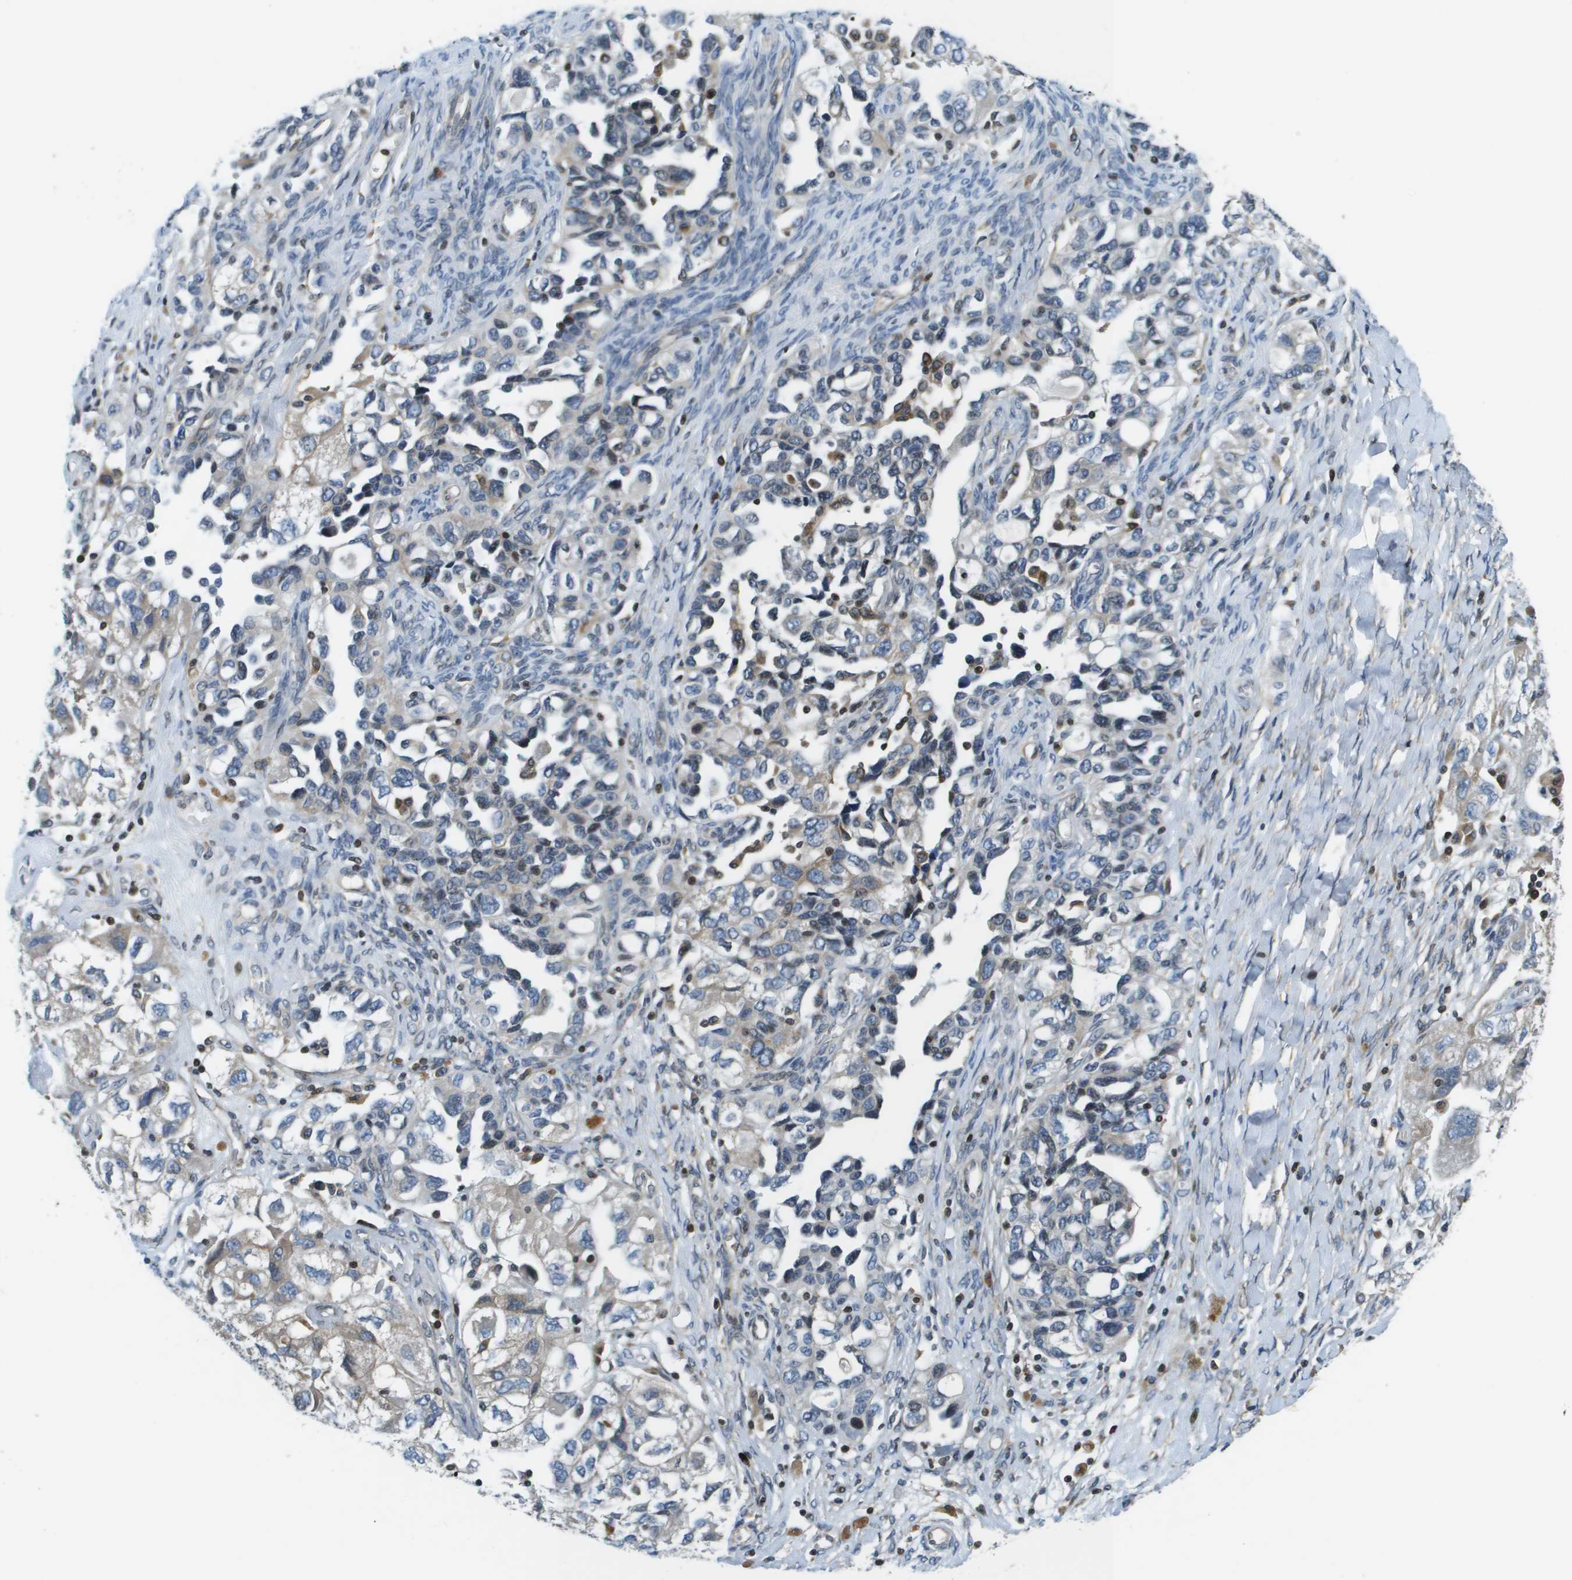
{"staining": {"intensity": "weak", "quantity": "25%-75%", "location": "cytoplasmic/membranous"}, "tissue": "ovarian cancer", "cell_type": "Tumor cells", "image_type": "cancer", "snomed": [{"axis": "morphology", "description": "Carcinoma, NOS"}, {"axis": "morphology", "description": "Cystadenocarcinoma, serous, NOS"}, {"axis": "topography", "description": "Ovary"}], "caption": "Weak cytoplasmic/membranous positivity for a protein is seen in about 25%-75% of tumor cells of ovarian serous cystadenocarcinoma using IHC.", "gene": "ESYT1", "patient": {"sex": "female", "age": 69}}